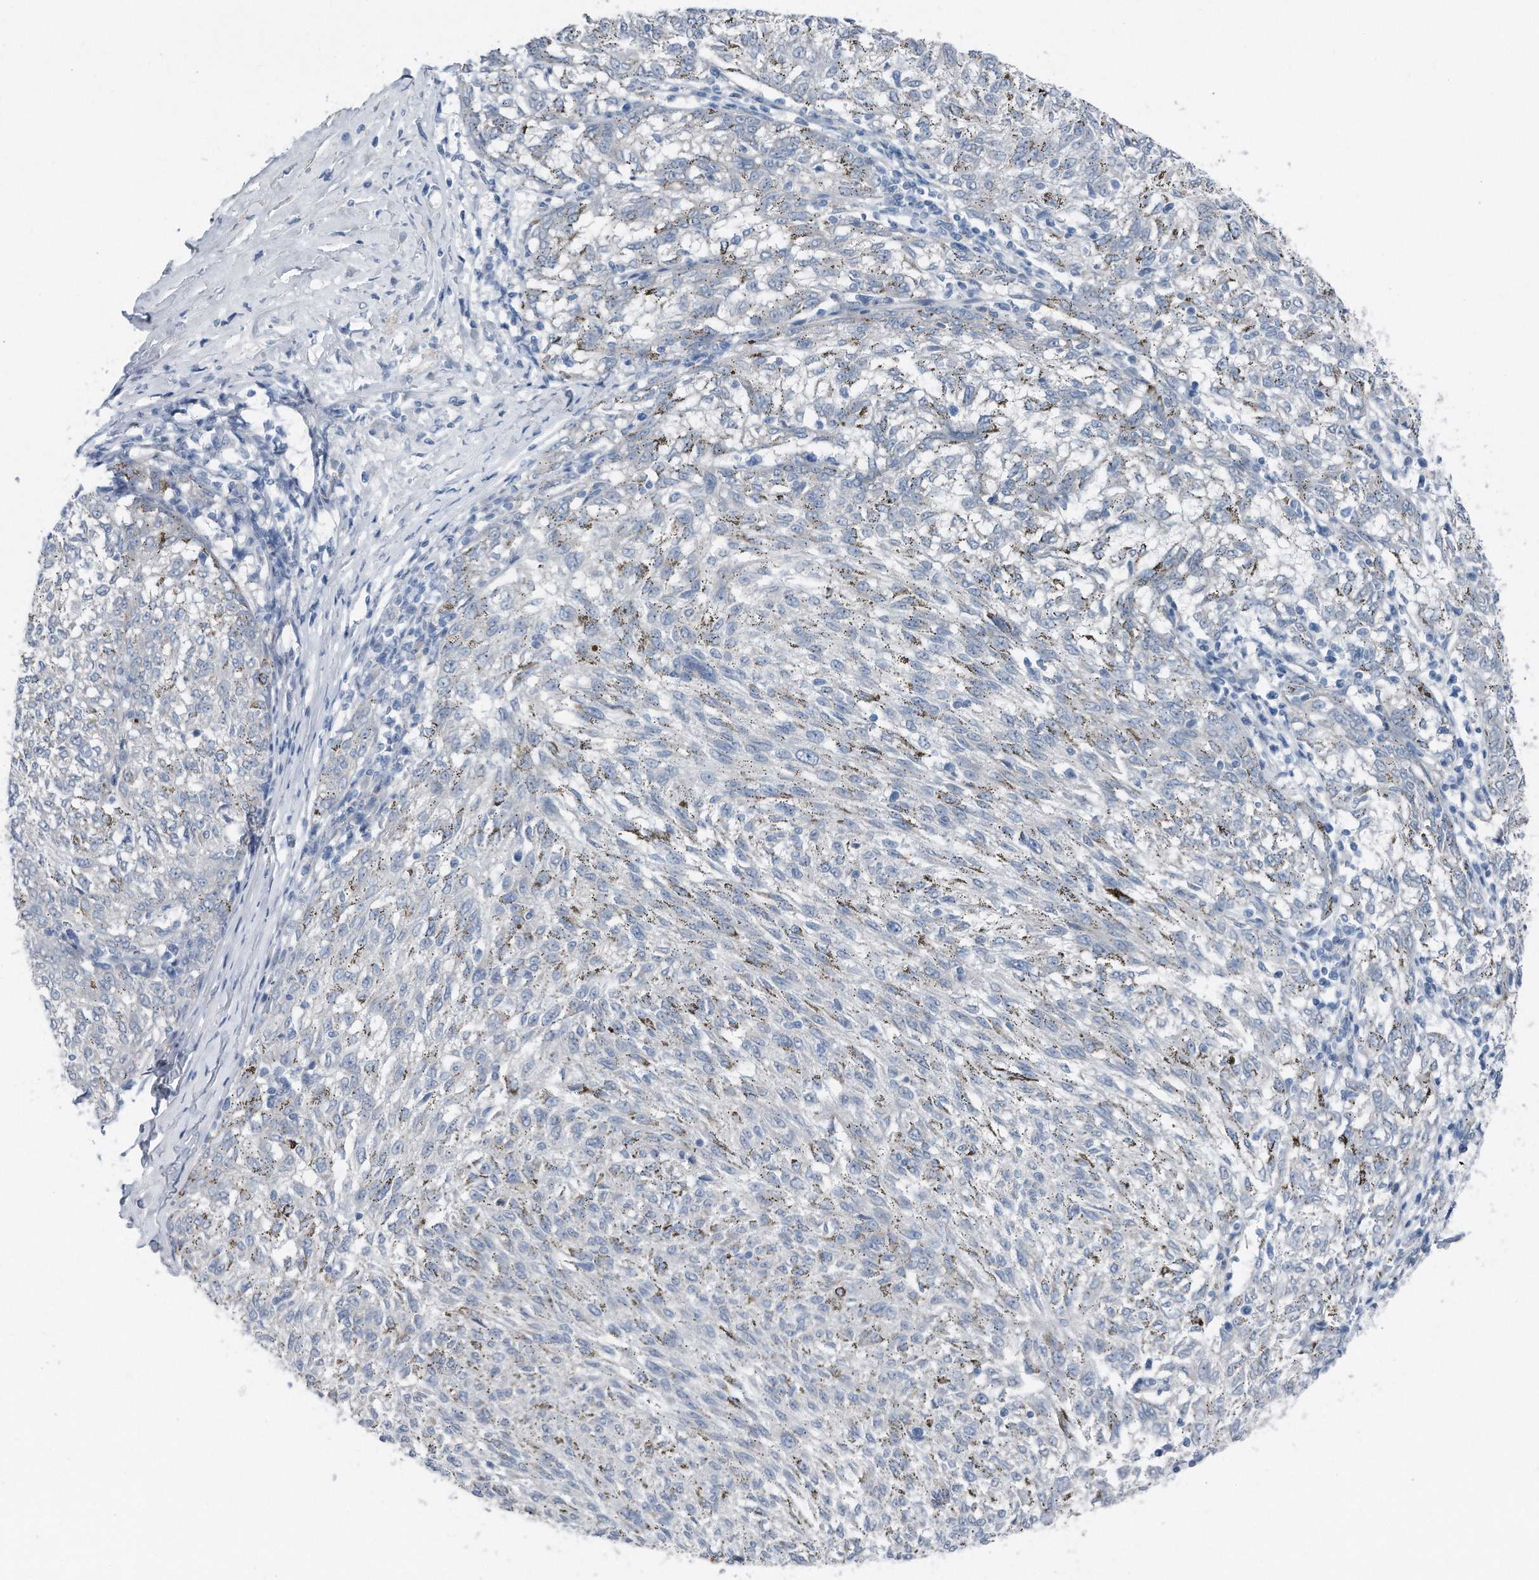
{"staining": {"intensity": "negative", "quantity": "none", "location": "none"}, "tissue": "melanoma", "cell_type": "Tumor cells", "image_type": "cancer", "snomed": [{"axis": "morphology", "description": "Malignant melanoma, NOS"}, {"axis": "topography", "description": "Skin"}], "caption": "Human melanoma stained for a protein using IHC exhibits no positivity in tumor cells.", "gene": "YRDC", "patient": {"sex": "female", "age": 72}}